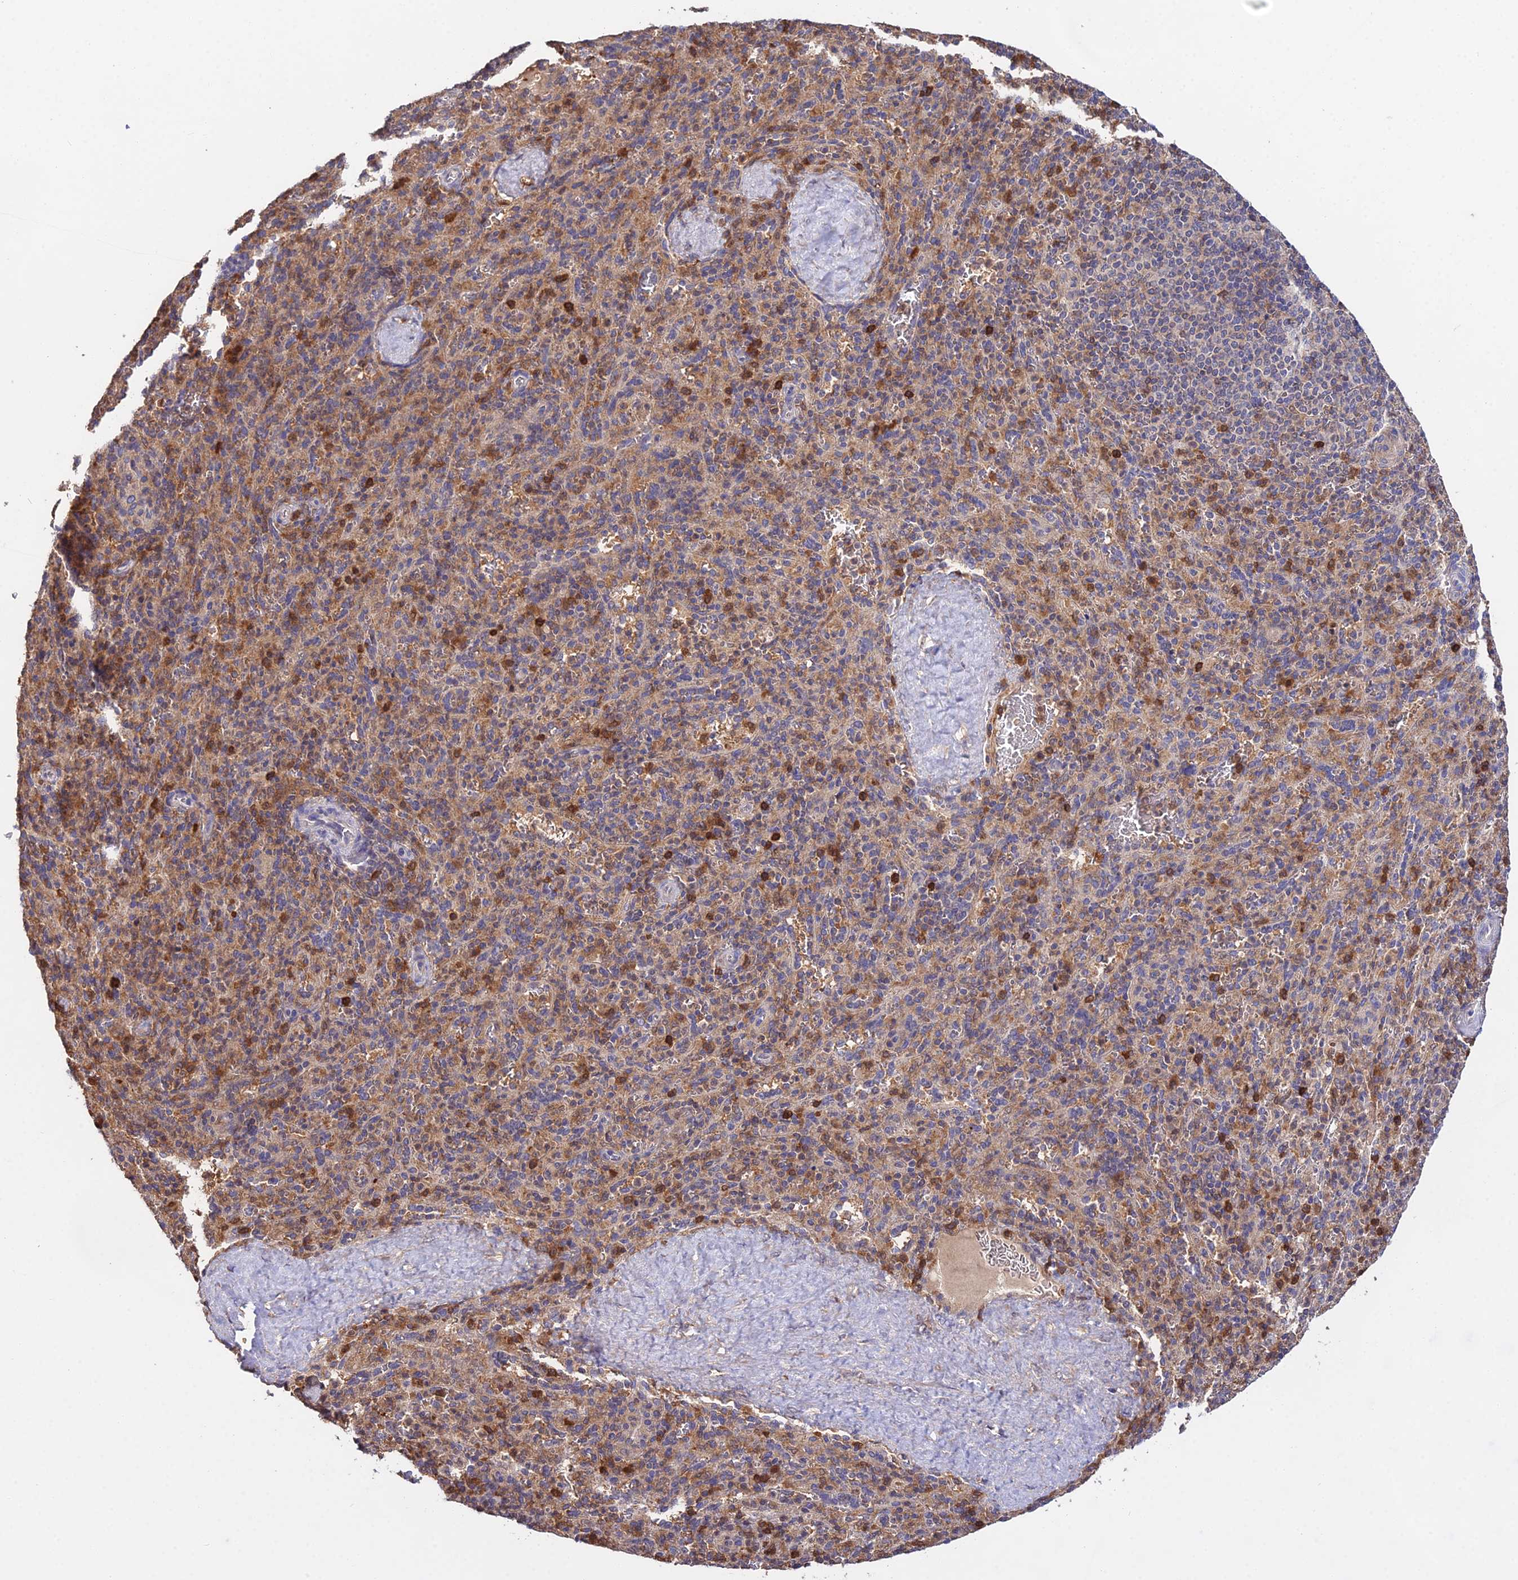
{"staining": {"intensity": "moderate", "quantity": "25%-75%", "location": "cytoplasmic/membranous"}, "tissue": "spleen", "cell_type": "Cells in red pulp", "image_type": "normal", "snomed": [{"axis": "morphology", "description": "Normal tissue, NOS"}, {"axis": "topography", "description": "Spleen"}], "caption": "High-magnification brightfield microscopy of benign spleen stained with DAB (brown) and counterstained with hematoxylin (blue). cells in red pulp exhibit moderate cytoplasmic/membranous staining is identified in about25%-75% of cells.", "gene": "FBP1", "patient": {"sex": "male", "age": 36}}